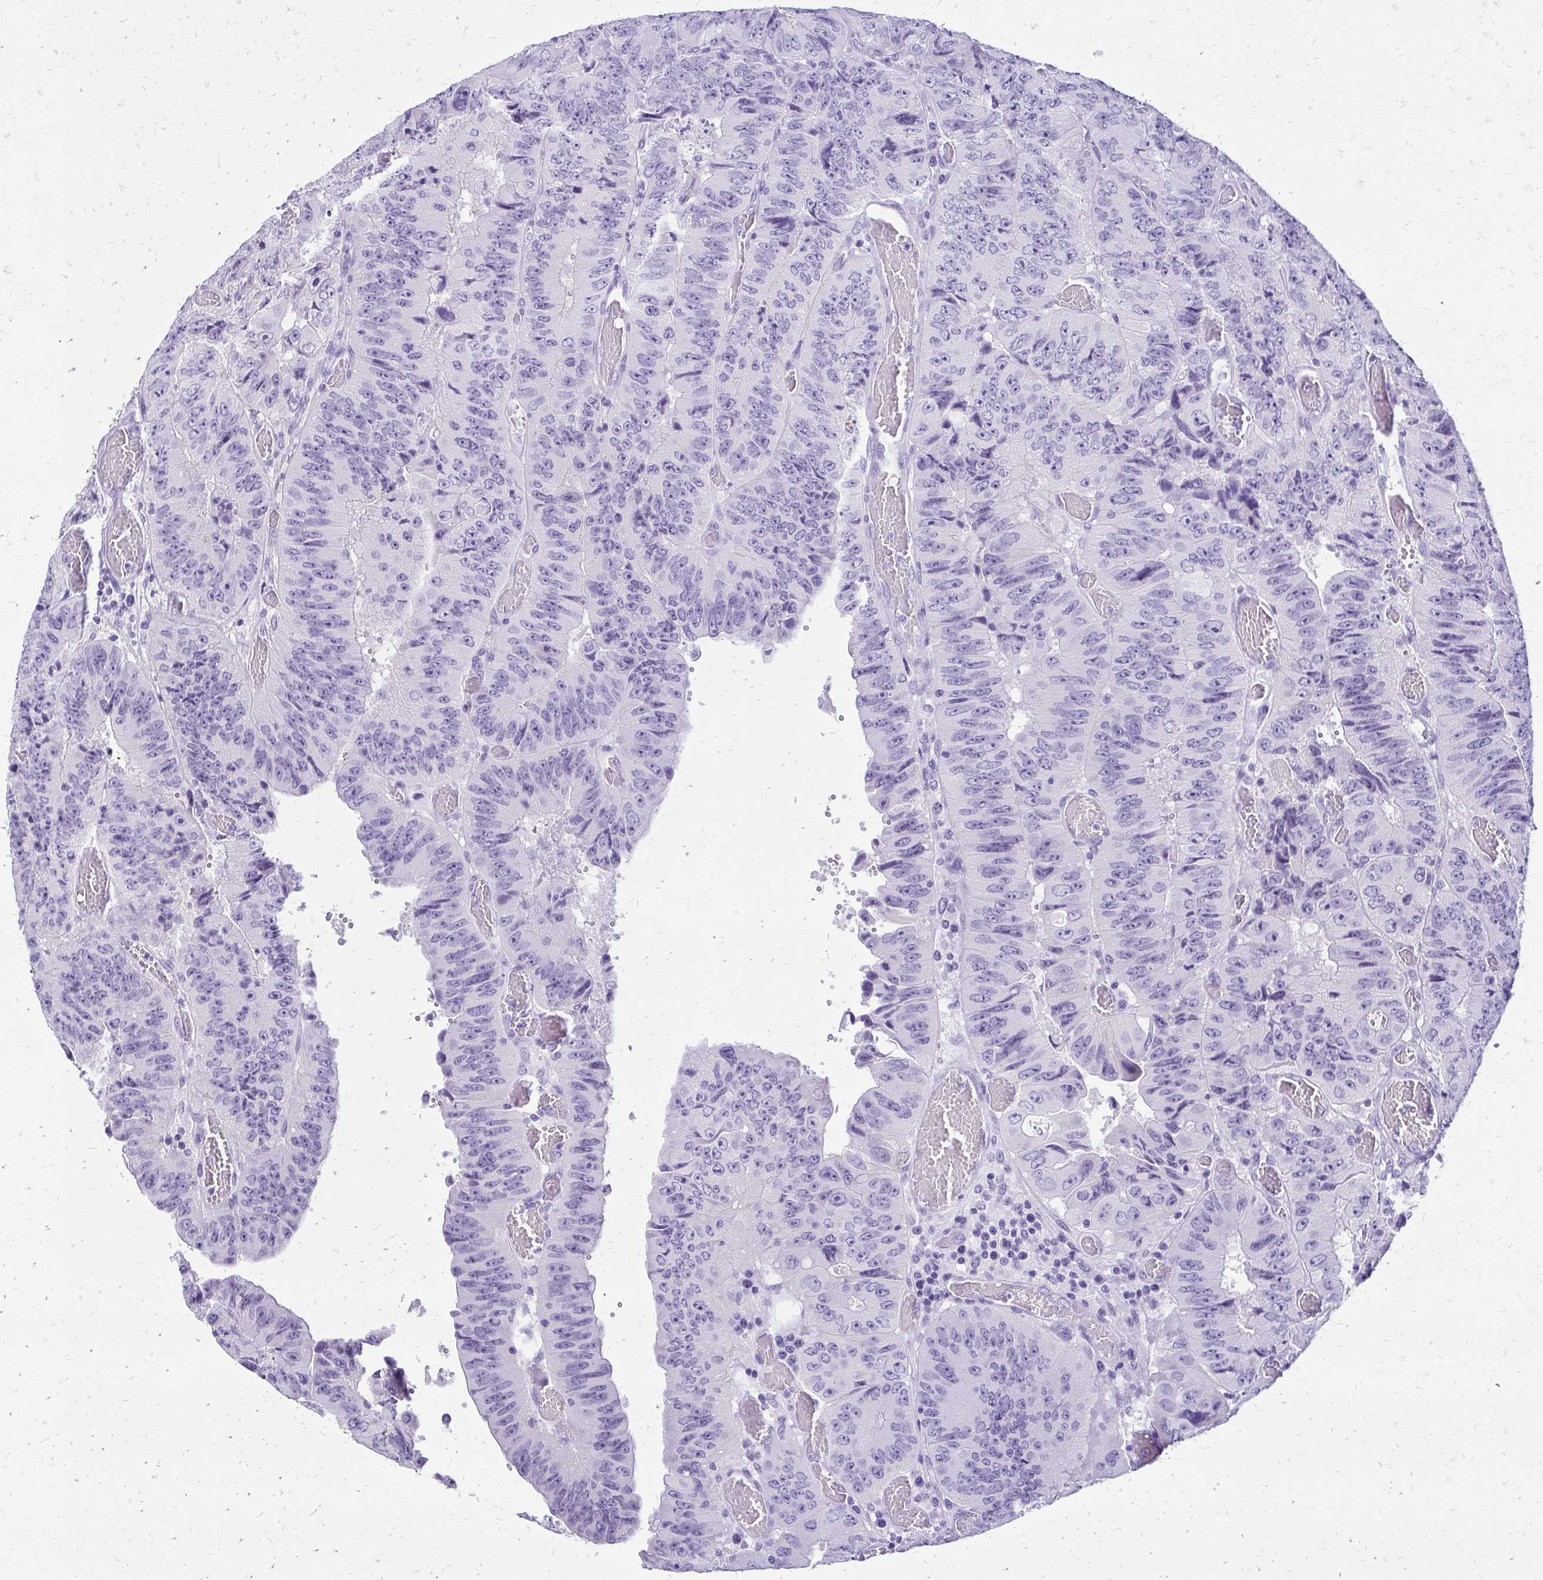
{"staining": {"intensity": "negative", "quantity": "none", "location": "none"}, "tissue": "colorectal cancer", "cell_type": "Tumor cells", "image_type": "cancer", "snomed": [{"axis": "morphology", "description": "Adenocarcinoma, NOS"}, {"axis": "topography", "description": "Colon"}], "caption": "This micrograph is of adenocarcinoma (colorectal) stained with immunohistochemistry to label a protein in brown with the nuclei are counter-stained blue. There is no expression in tumor cells. Nuclei are stained in blue.", "gene": "SLC32A1", "patient": {"sex": "female", "age": 84}}